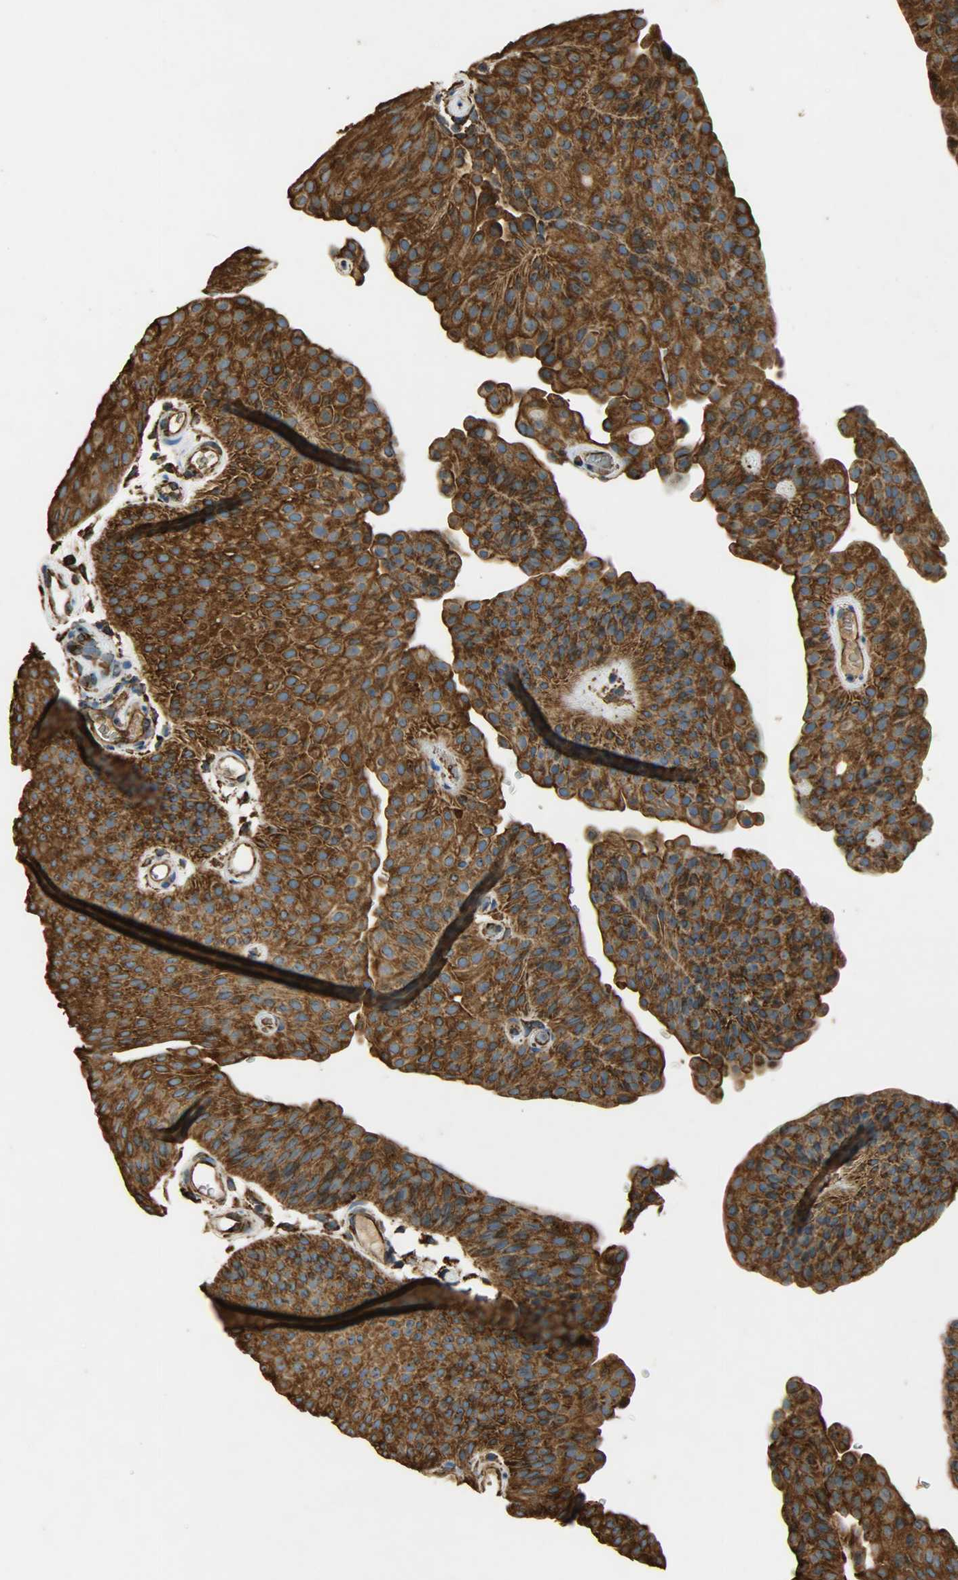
{"staining": {"intensity": "strong", "quantity": ">75%", "location": "cytoplasmic/membranous"}, "tissue": "urothelial cancer", "cell_type": "Tumor cells", "image_type": "cancer", "snomed": [{"axis": "morphology", "description": "Urothelial carcinoma, Low grade"}, {"axis": "topography", "description": "Urinary bladder"}], "caption": "Immunohistochemical staining of human urothelial carcinoma (low-grade) reveals high levels of strong cytoplasmic/membranous positivity in about >75% of tumor cells.", "gene": "HSP90B1", "patient": {"sex": "female", "age": 60}}